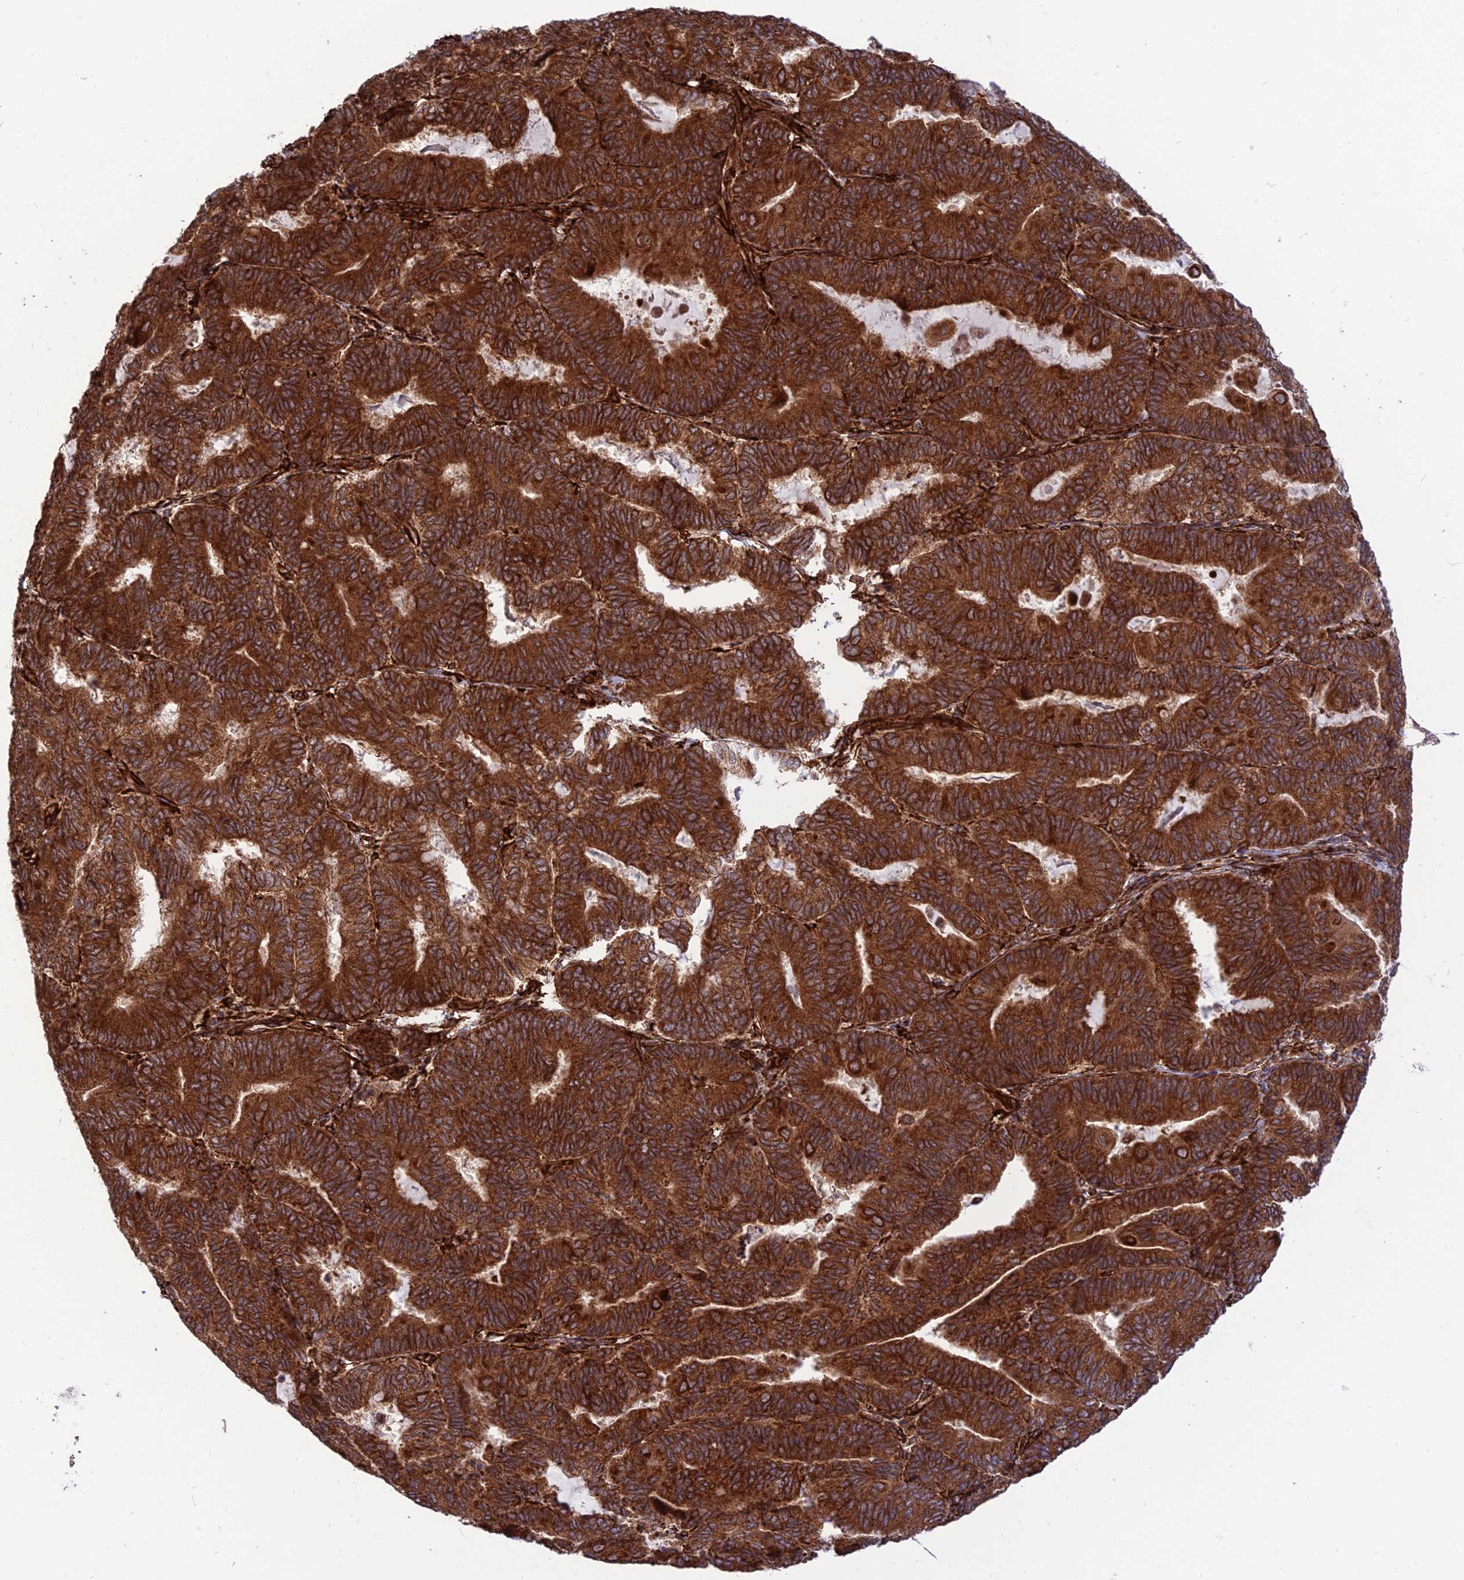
{"staining": {"intensity": "strong", "quantity": ">75%", "location": "cytoplasmic/membranous"}, "tissue": "endometrial cancer", "cell_type": "Tumor cells", "image_type": "cancer", "snomed": [{"axis": "morphology", "description": "Adenocarcinoma, NOS"}, {"axis": "topography", "description": "Endometrium"}], "caption": "IHC image of neoplastic tissue: endometrial adenocarcinoma stained using IHC reveals high levels of strong protein expression localized specifically in the cytoplasmic/membranous of tumor cells, appearing as a cytoplasmic/membranous brown color.", "gene": "CRTAP", "patient": {"sex": "female", "age": 81}}